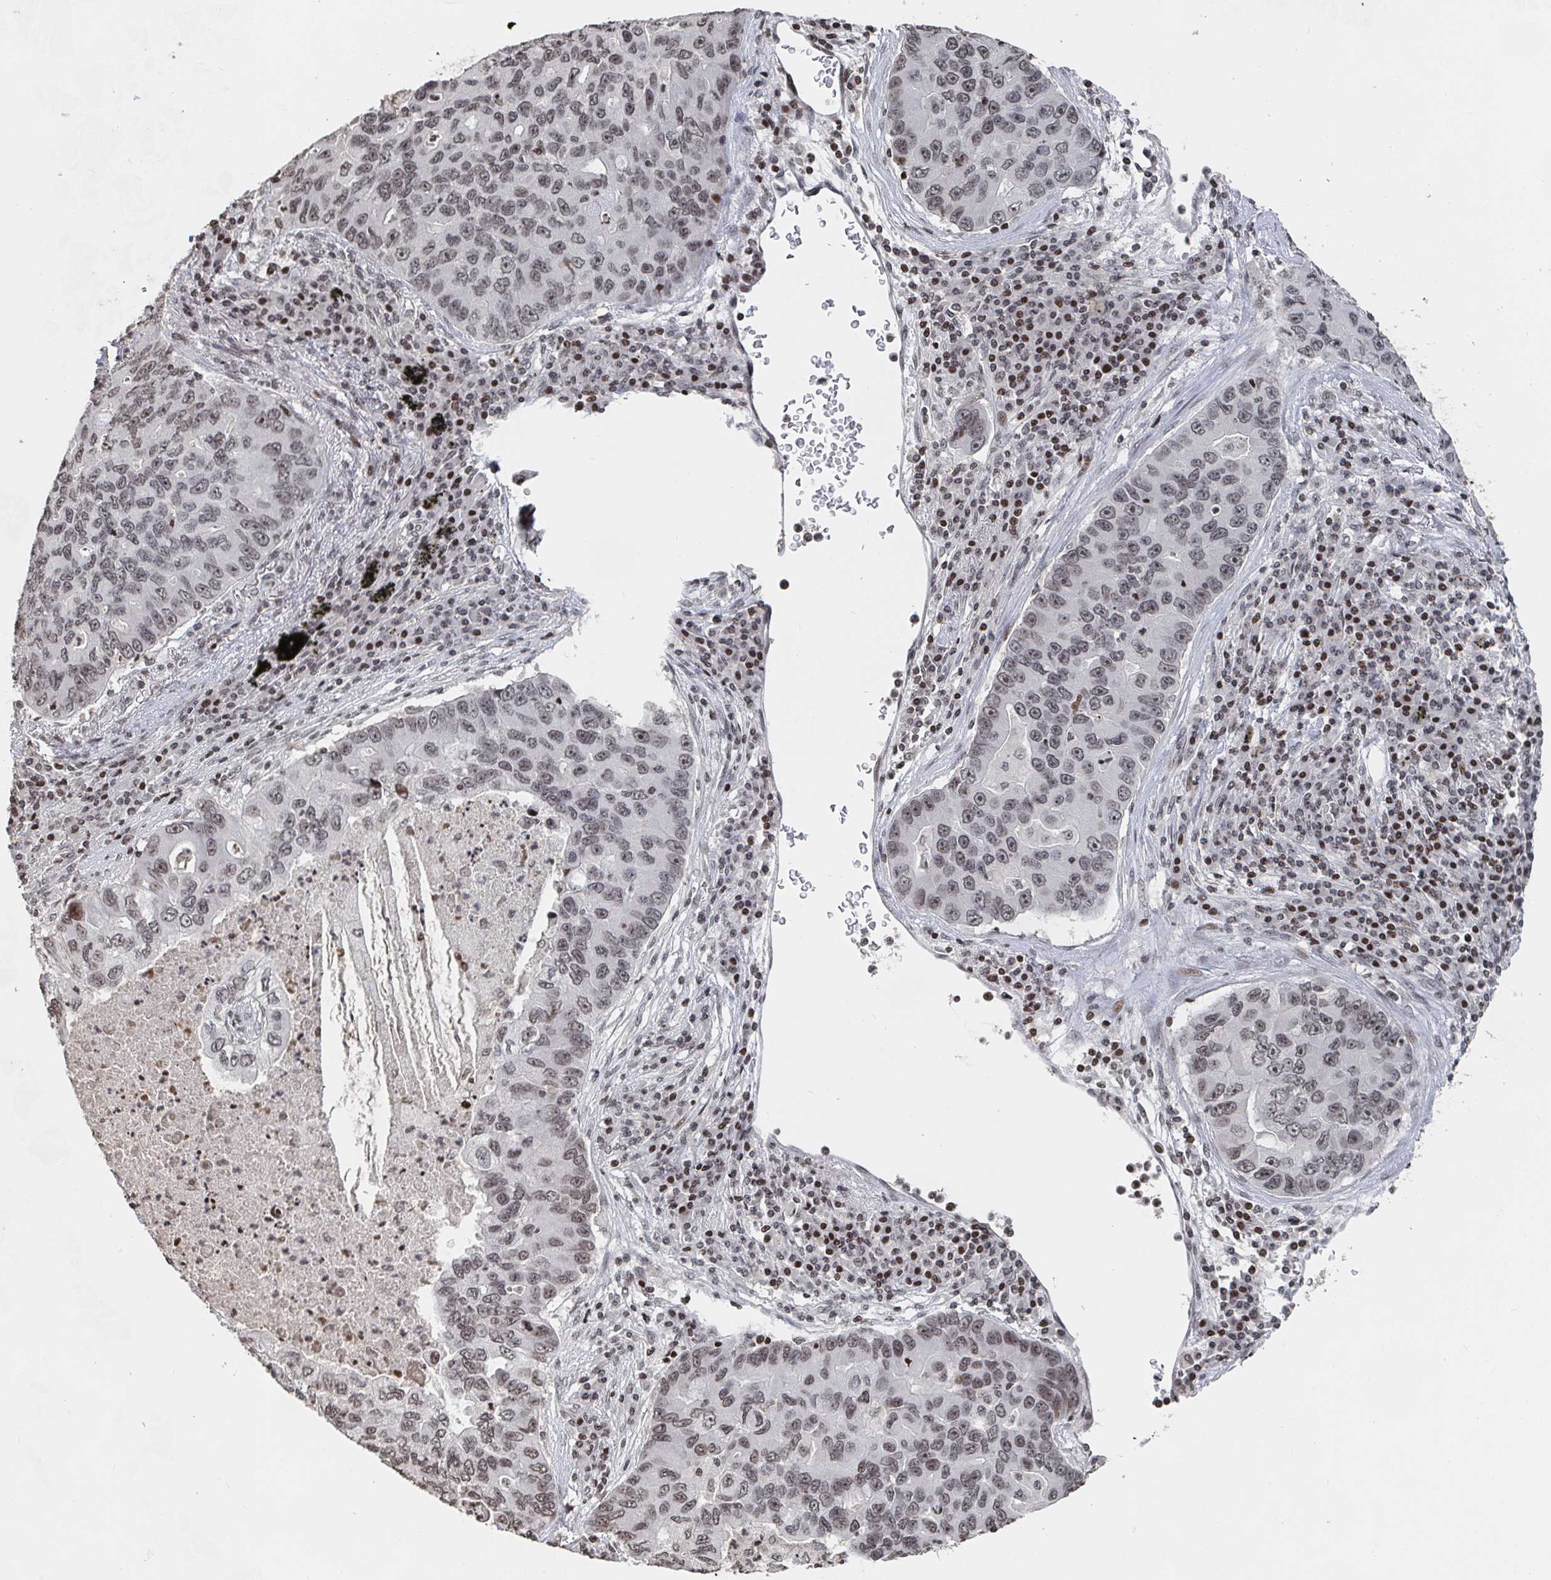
{"staining": {"intensity": "weak", "quantity": ">75%", "location": "nuclear"}, "tissue": "lung cancer", "cell_type": "Tumor cells", "image_type": "cancer", "snomed": [{"axis": "morphology", "description": "Adenocarcinoma, NOS"}, {"axis": "morphology", "description": "Adenocarcinoma, metastatic, NOS"}, {"axis": "topography", "description": "Lymph node"}, {"axis": "topography", "description": "Lung"}], "caption": "Weak nuclear expression is seen in about >75% of tumor cells in adenocarcinoma (lung). Nuclei are stained in blue.", "gene": "ZDHHC12", "patient": {"sex": "female", "age": 54}}